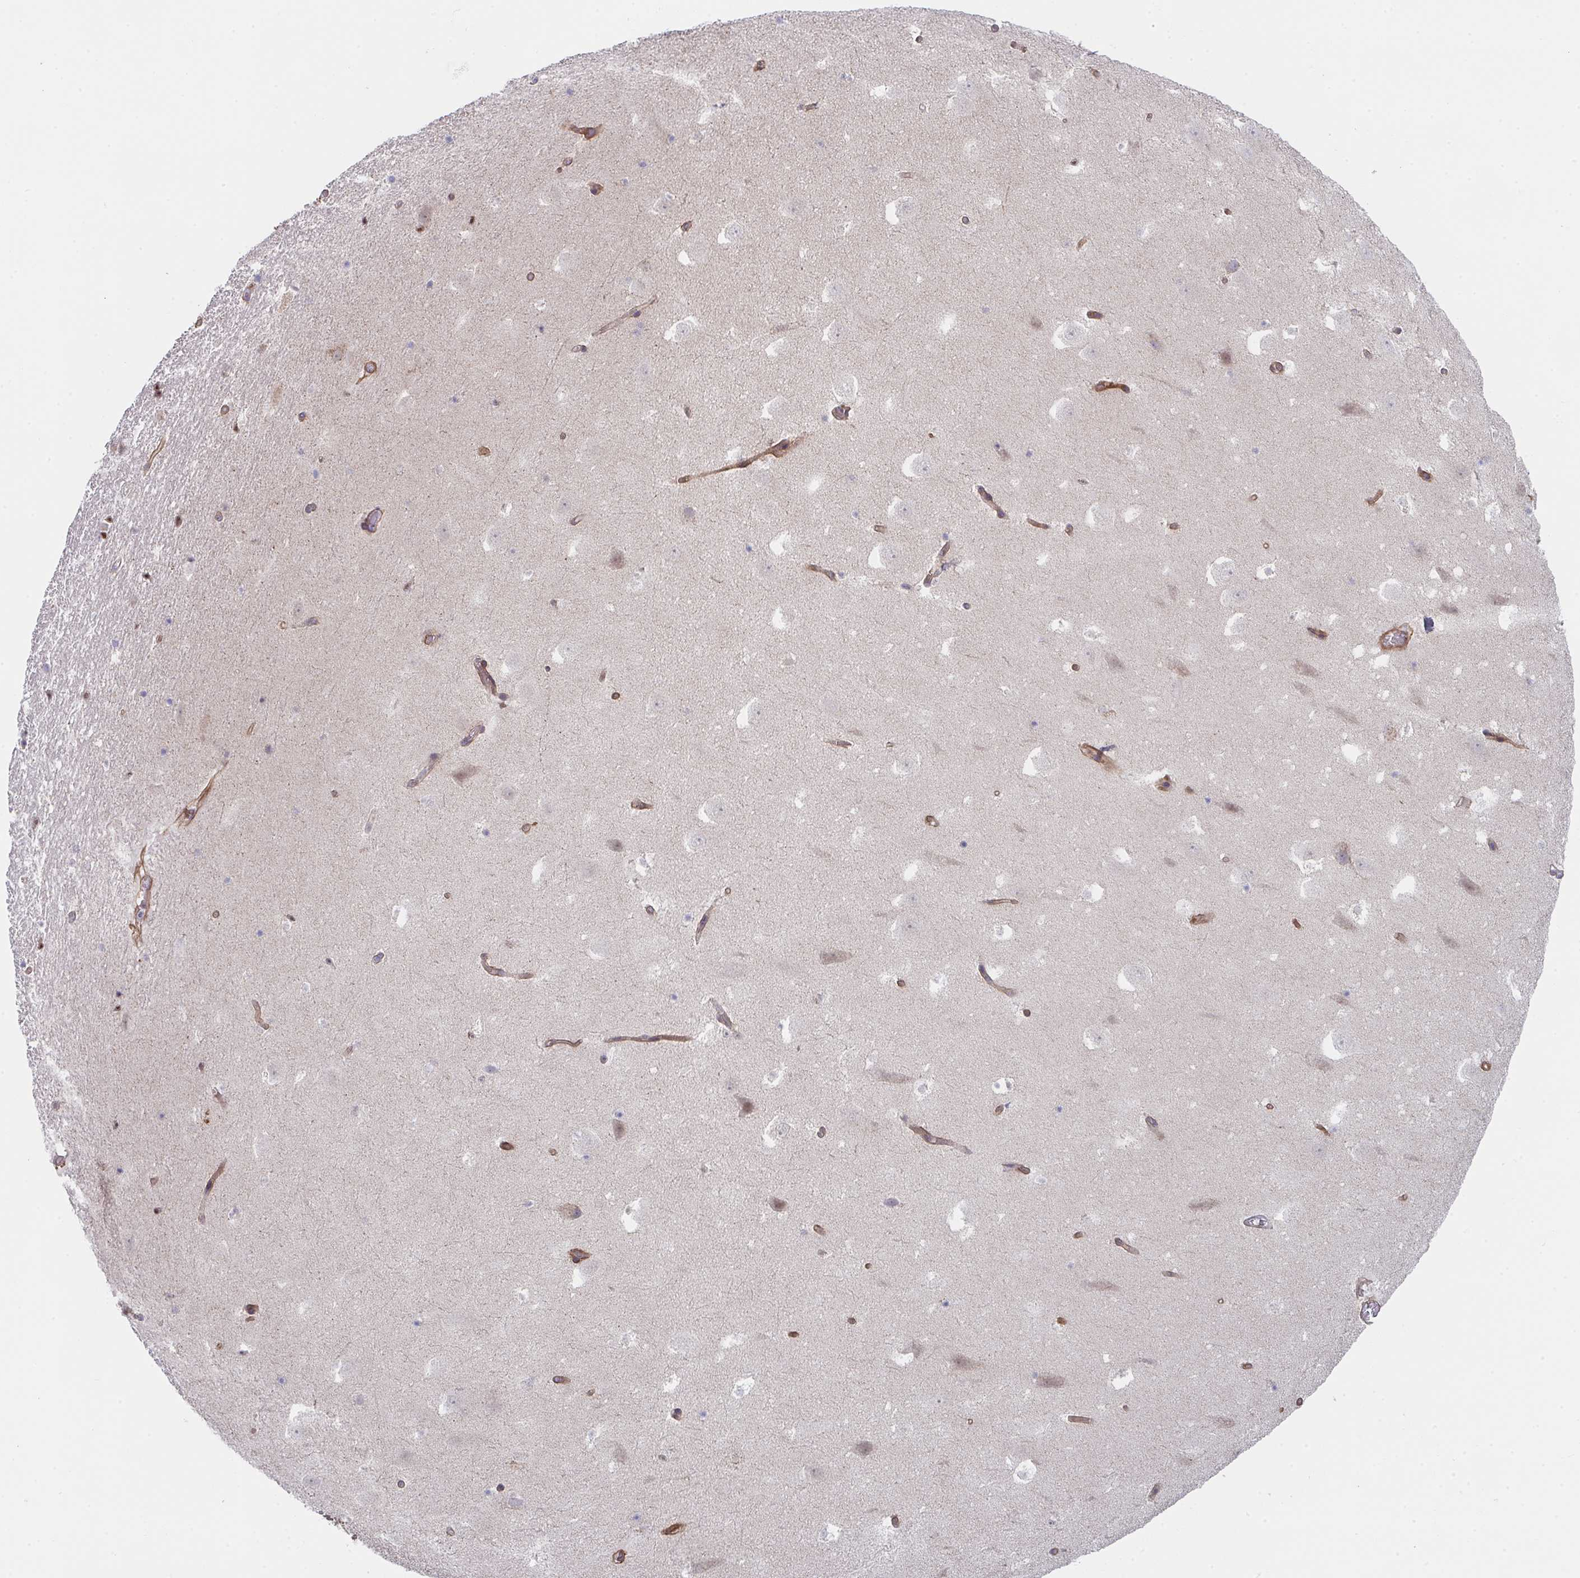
{"staining": {"intensity": "negative", "quantity": "none", "location": "none"}, "tissue": "hippocampus", "cell_type": "Glial cells", "image_type": "normal", "snomed": [{"axis": "morphology", "description": "Normal tissue, NOS"}, {"axis": "topography", "description": "Hippocampus"}], "caption": "Glial cells show no significant expression in unremarkable hippocampus. (Stains: DAB (3,3'-diaminobenzidine) immunohistochemistry (IHC) with hematoxylin counter stain, Microscopy: brightfield microscopy at high magnification).", "gene": "VWDE", "patient": {"sex": "female", "age": 42}}